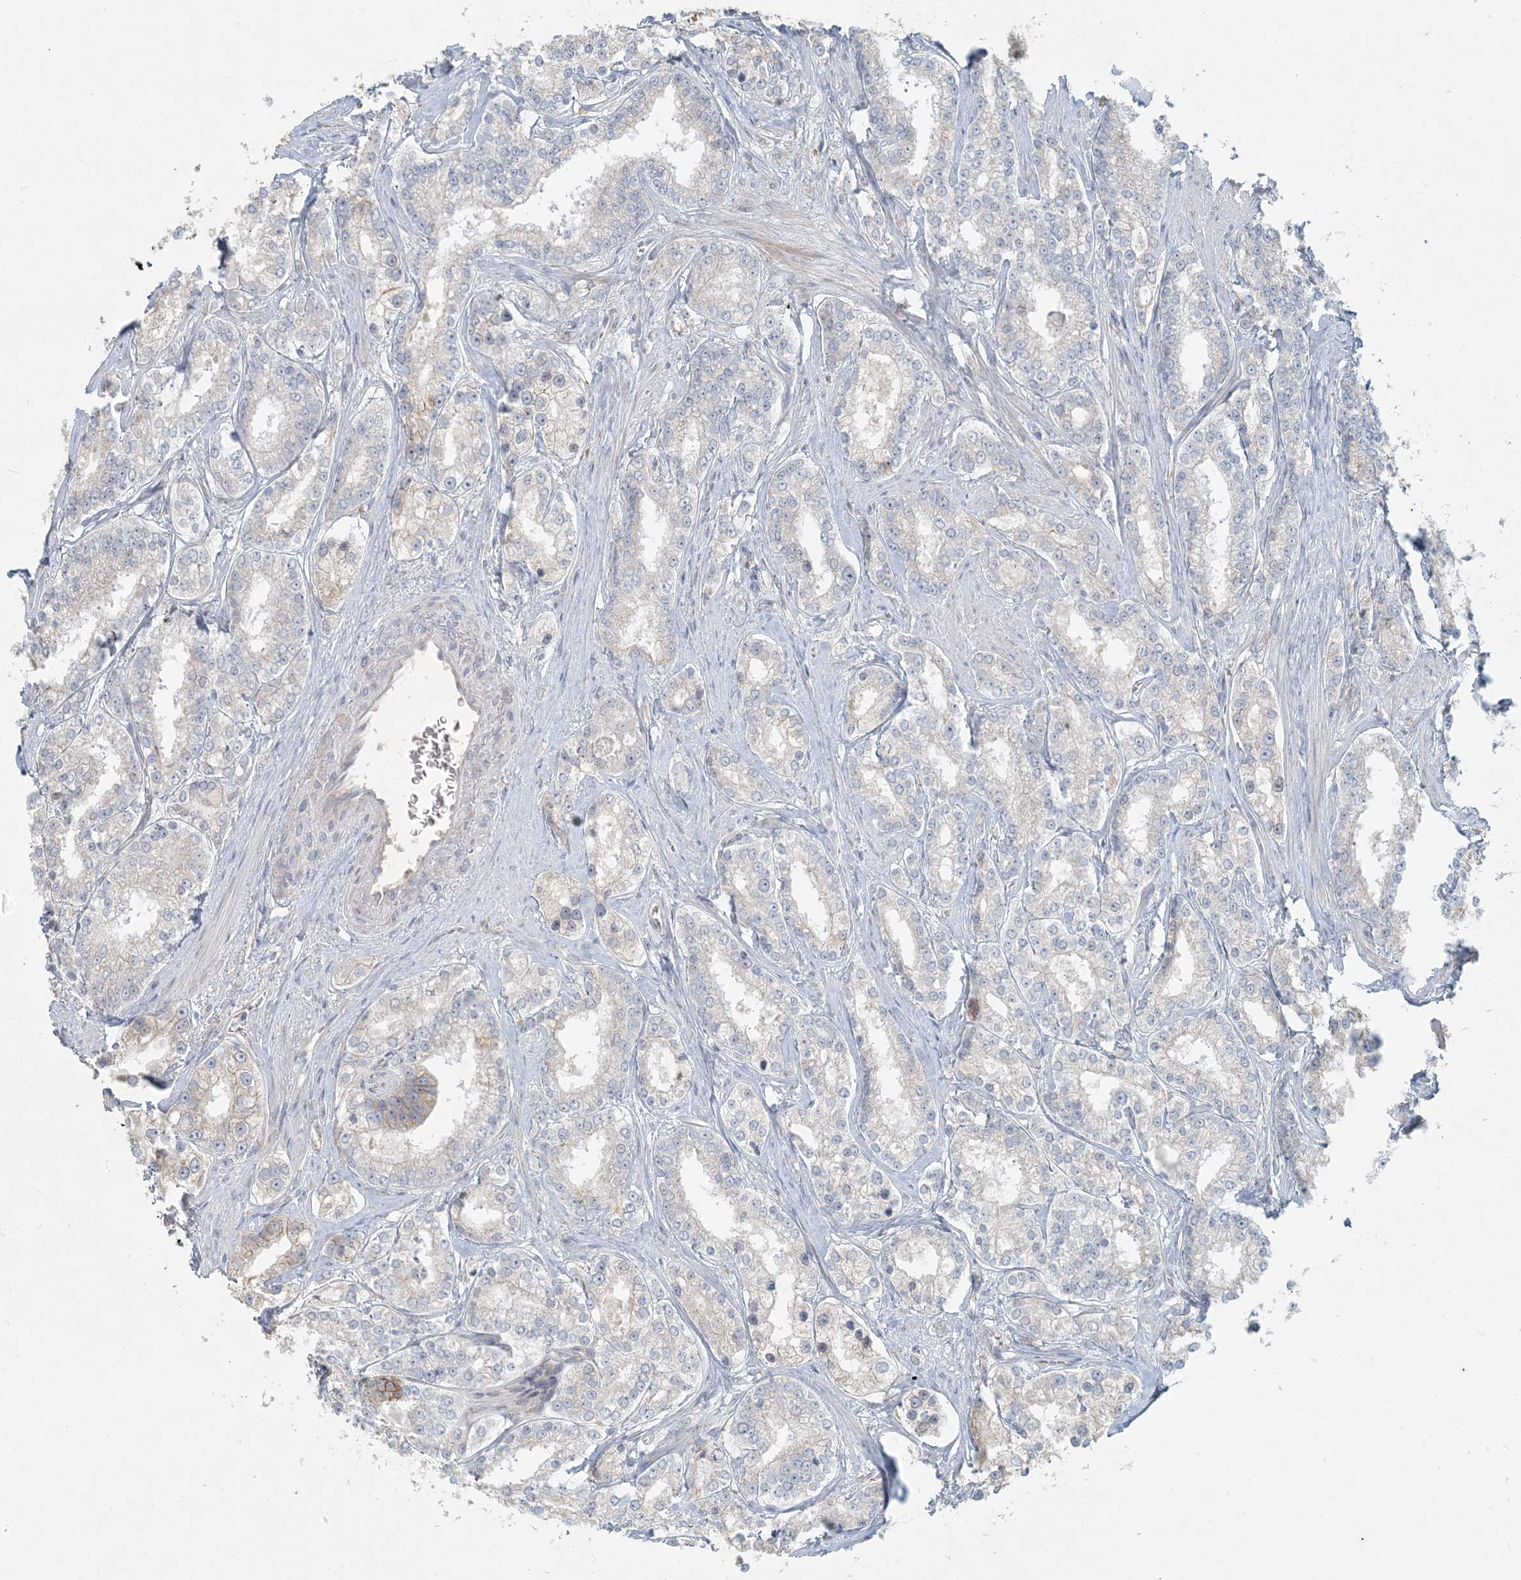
{"staining": {"intensity": "moderate", "quantity": "<25%", "location": "cytoplasmic/membranous"}, "tissue": "prostate cancer", "cell_type": "Tumor cells", "image_type": "cancer", "snomed": [{"axis": "morphology", "description": "Normal tissue, NOS"}, {"axis": "morphology", "description": "Adenocarcinoma, High grade"}, {"axis": "topography", "description": "Prostate"}], "caption": "IHC staining of prostate adenocarcinoma (high-grade), which reveals low levels of moderate cytoplasmic/membranous positivity in about <25% of tumor cells indicating moderate cytoplasmic/membranous protein staining. The staining was performed using DAB (3,3'-diaminobenzidine) (brown) for protein detection and nuclei were counterstained in hematoxylin (blue).", "gene": "HACL1", "patient": {"sex": "male", "age": 83}}